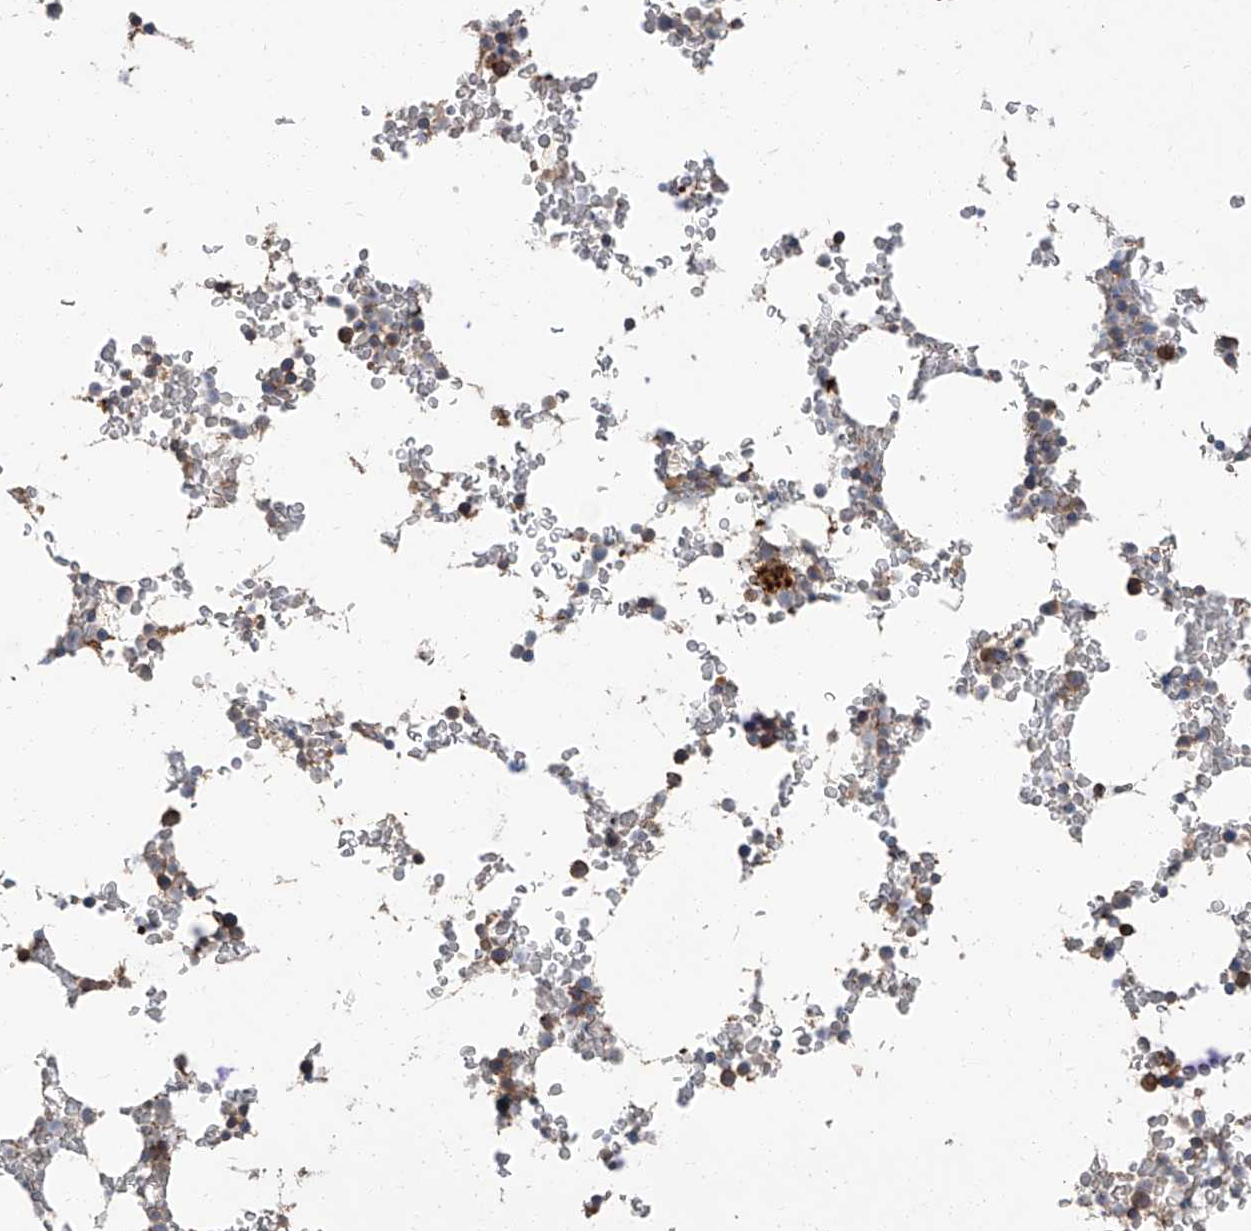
{"staining": {"intensity": "moderate", "quantity": "<25%", "location": "cytoplasmic/membranous"}, "tissue": "bone marrow", "cell_type": "Hematopoietic cells", "image_type": "normal", "snomed": [{"axis": "morphology", "description": "Normal tissue, NOS"}, {"axis": "topography", "description": "Bone marrow"}], "caption": "Immunohistochemistry (IHC) histopathology image of unremarkable bone marrow stained for a protein (brown), which demonstrates low levels of moderate cytoplasmic/membranous staining in about <25% of hematopoietic cells.", "gene": "PIEZO2", "patient": {"sex": "male", "age": 58}}